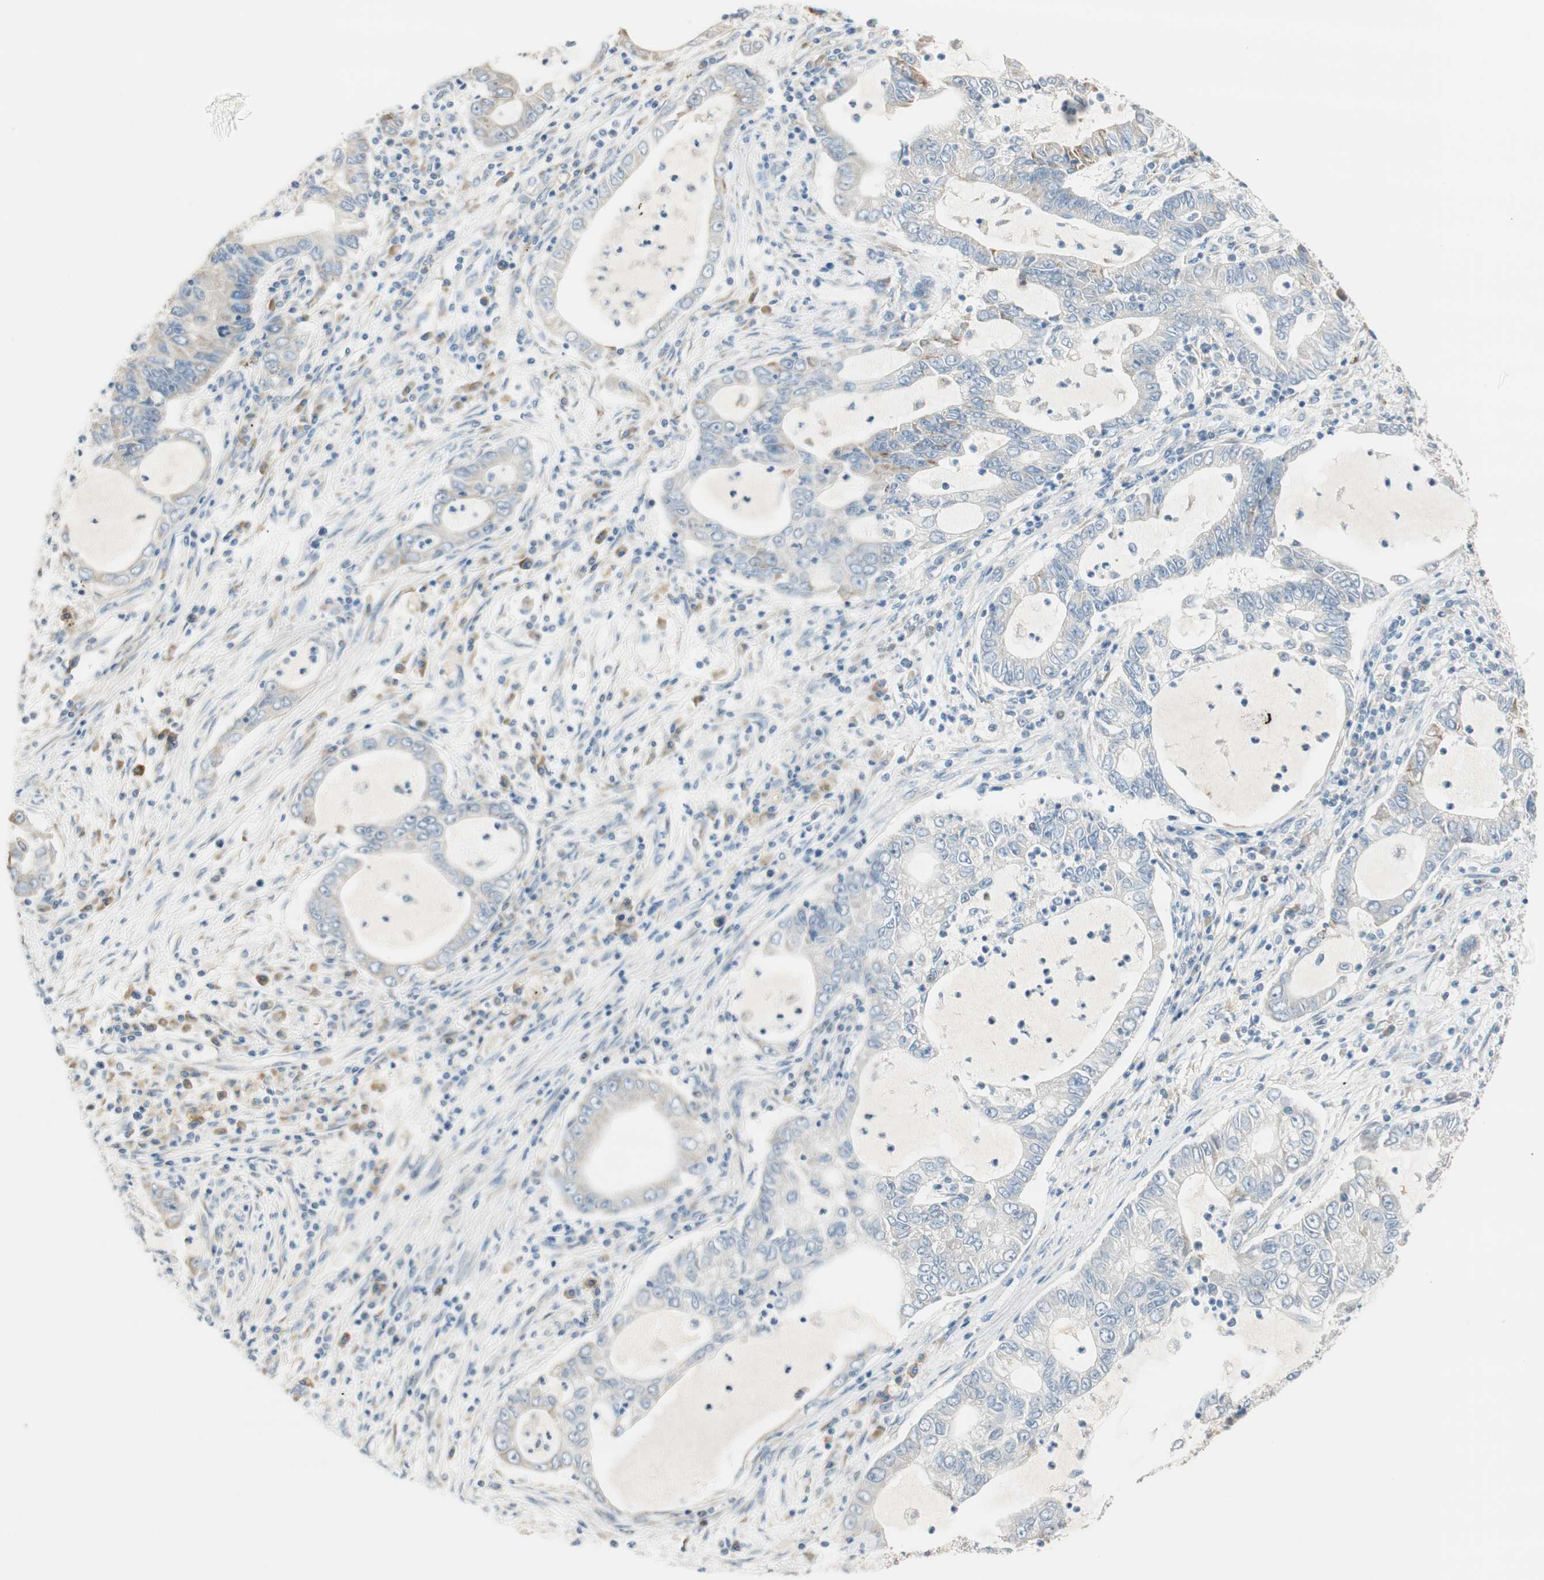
{"staining": {"intensity": "weak", "quantity": "<25%", "location": "cytoplasmic/membranous"}, "tissue": "lung cancer", "cell_type": "Tumor cells", "image_type": "cancer", "snomed": [{"axis": "morphology", "description": "Adenocarcinoma, NOS"}, {"axis": "topography", "description": "Lung"}], "caption": "This is a micrograph of immunohistochemistry staining of lung cancer (adenocarcinoma), which shows no staining in tumor cells.", "gene": "MSX2", "patient": {"sex": "female", "age": 51}}